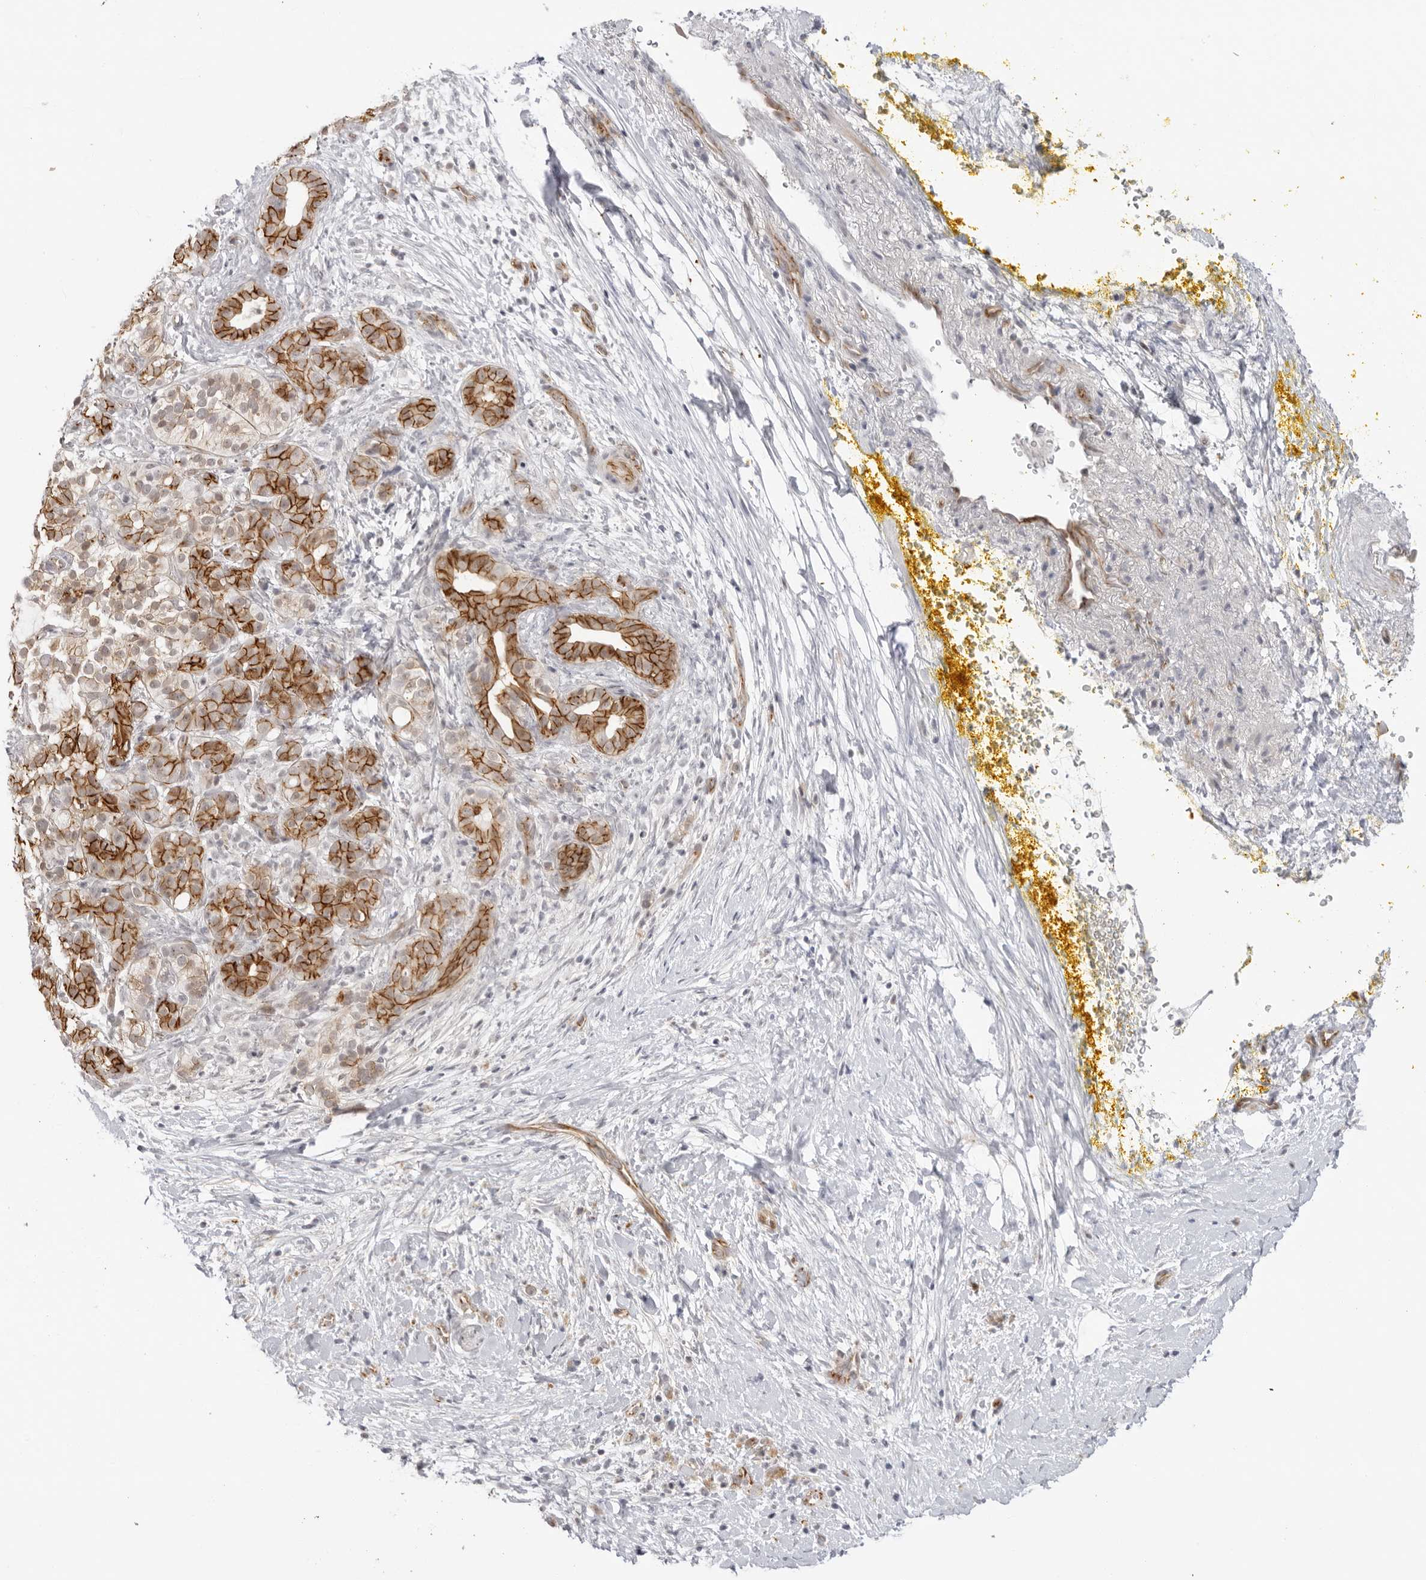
{"staining": {"intensity": "strong", "quantity": ">75%", "location": "cytoplasmic/membranous"}, "tissue": "pancreatic cancer", "cell_type": "Tumor cells", "image_type": "cancer", "snomed": [{"axis": "morphology", "description": "Adenocarcinoma, NOS"}, {"axis": "topography", "description": "Pancreas"}], "caption": "Pancreatic cancer stained with a brown dye demonstrates strong cytoplasmic/membranous positive positivity in approximately >75% of tumor cells.", "gene": "TRAPPC3", "patient": {"sex": "male", "age": 58}}